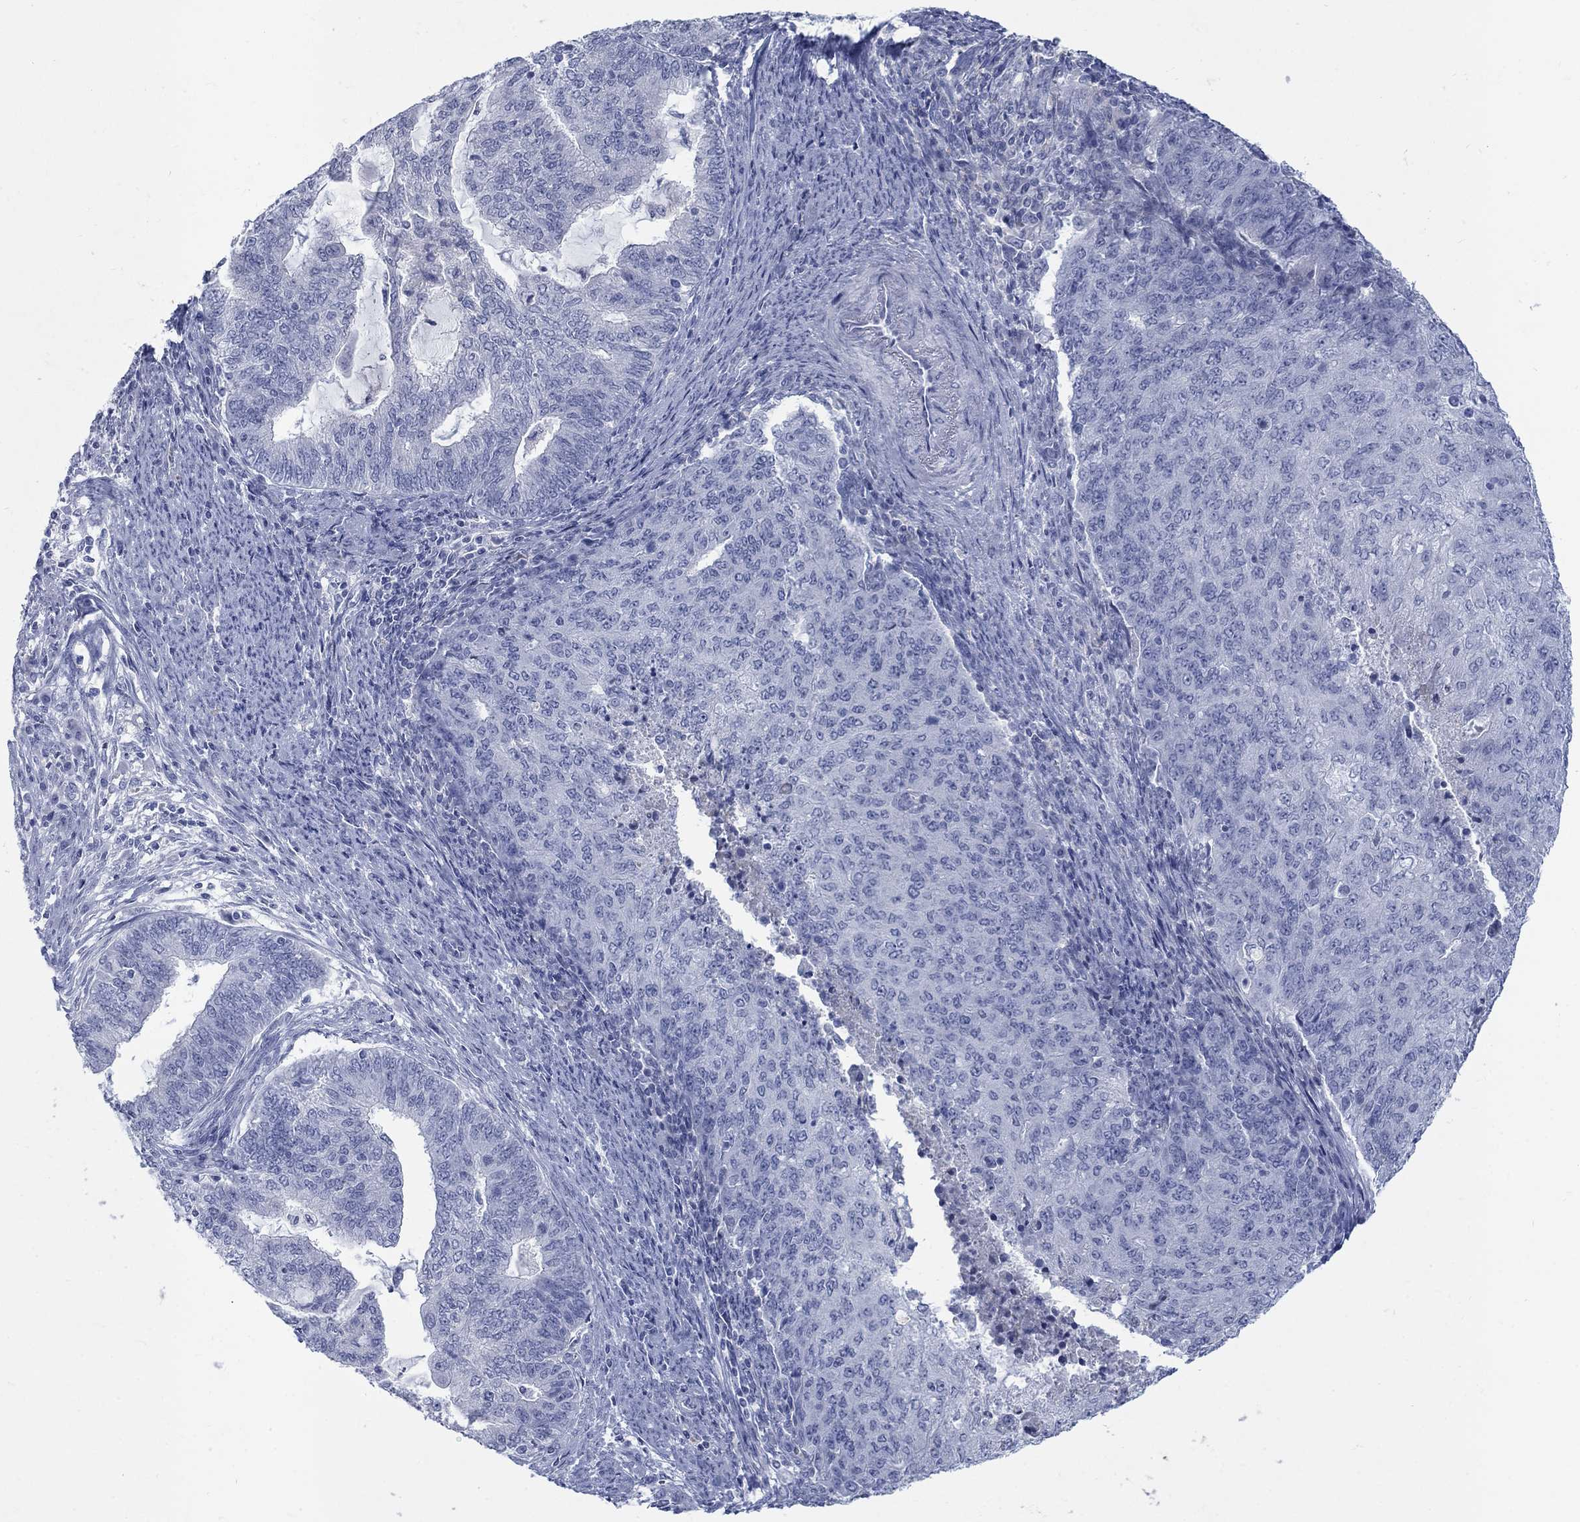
{"staining": {"intensity": "negative", "quantity": "none", "location": "none"}, "tissue": "endometrial cancer", "cell_type": "Tumor cells", "image_type": "cancer", "snomed": [{"axis": "morphology", "description": "Adenocarcinoma, NOS"}, {"axis": "topography", "description": "Endometrium"}], "caption": "A photomicrograph of endometrial cancer stained for a protein exhibits no brown staining in tumor cells. (Stains: DAB (3,3'-diaminobenzidine) immunohistochemistry (IHC) with hematoxylin counter stain, Microscopy: brightfield microscopy at high magnification).", "gene": "RFTN2", "patient": {"sex": "female", "age": 82}}